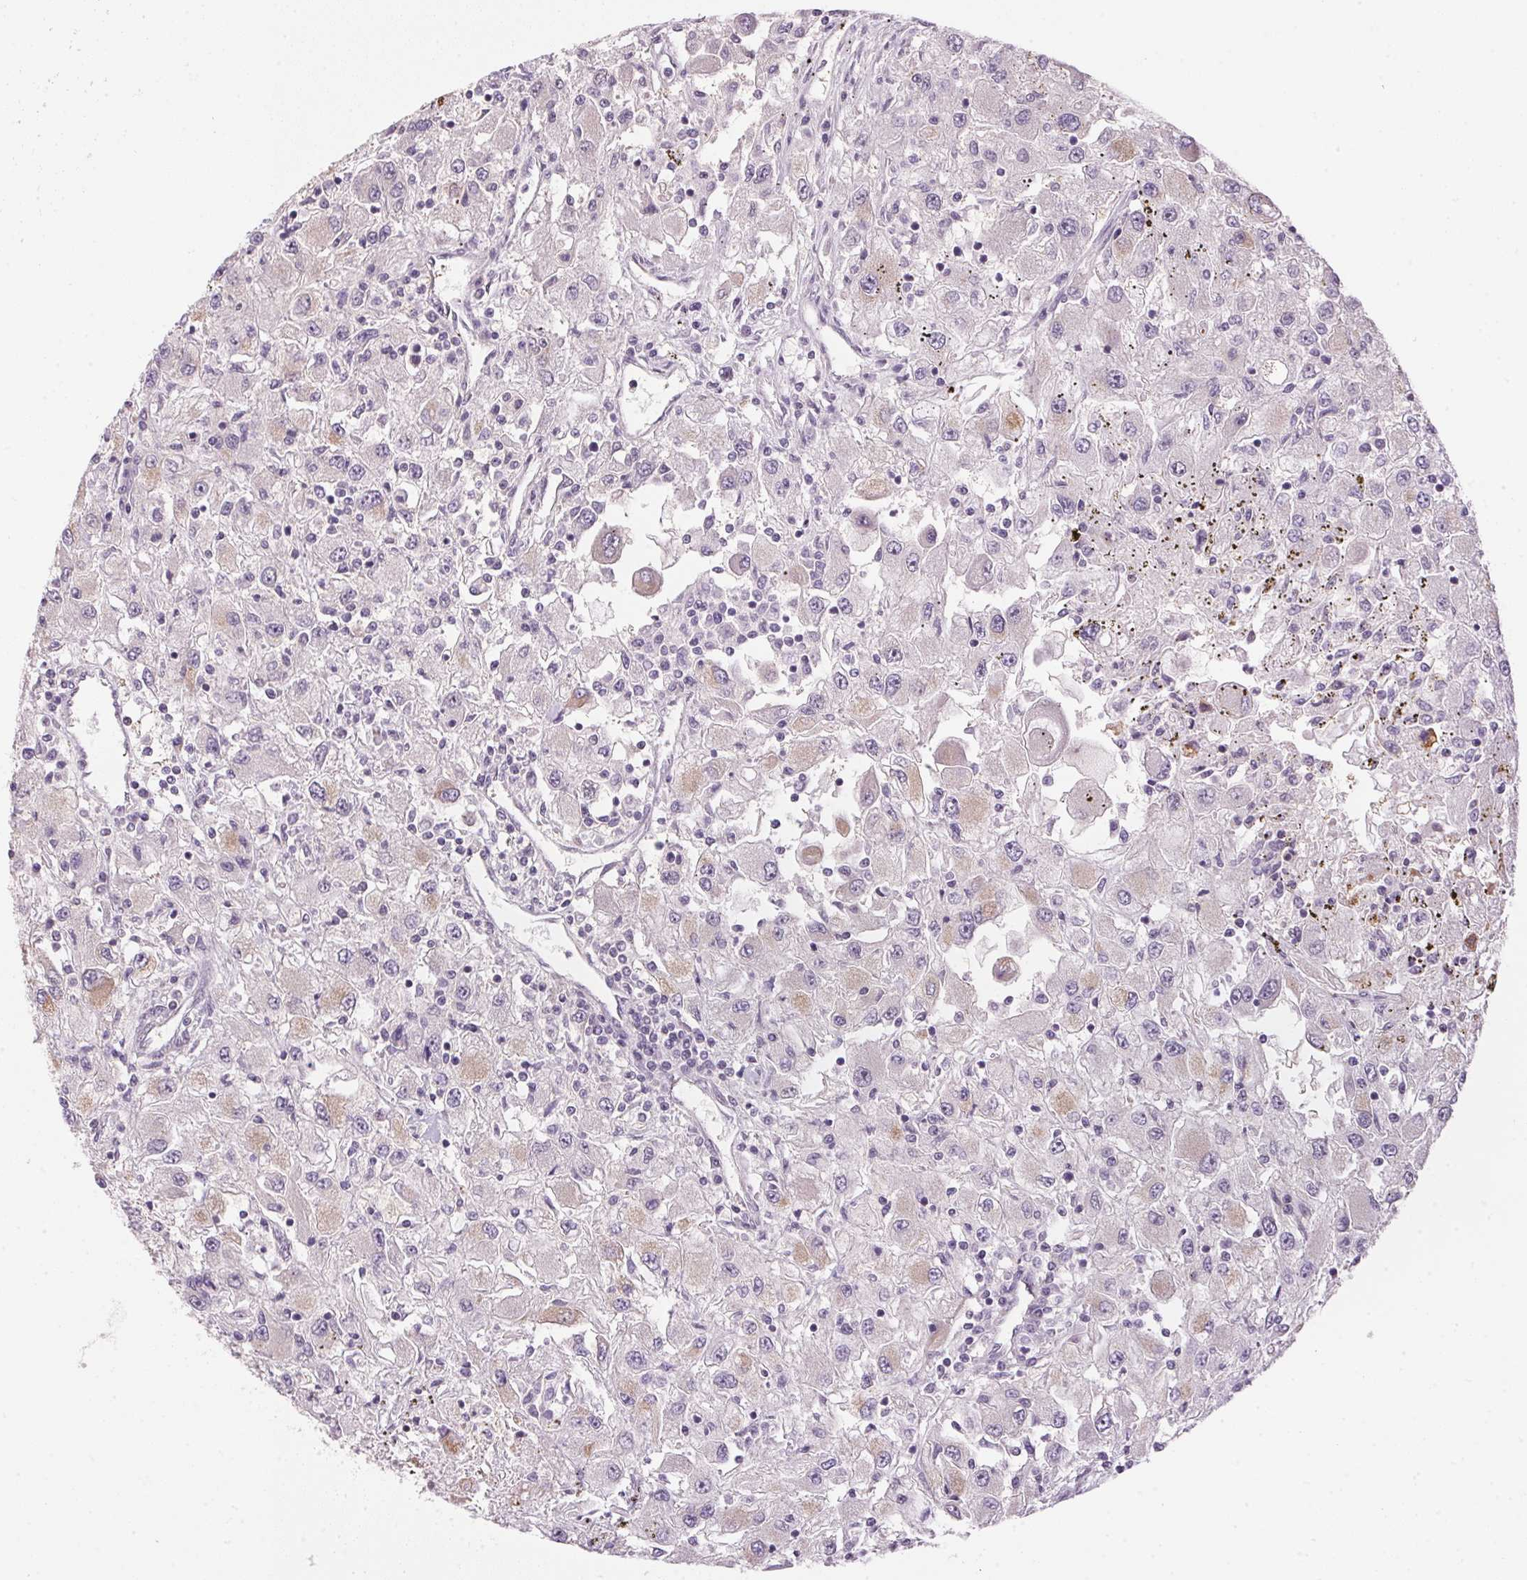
{"staining": {"intensity": "negative", "quantity": "none", "location": "none"}, "tissue": "renal cancer", "cell_type": "Tumor cells", "image_type": "cancer", "snomed": [{"axis": "morphology", "description": "Adenocarcinoma, NOS"}, {"axis": "topography", "description": "Kidney"}], "caption": "Immunohistochemistry micrograph of human renal cancer (adenocarcinoma) stained for a protein (brown), which displays no positivity in tumor cells.", "gene": "SC5D", "patient": {"sex": "female", "age": 67}}